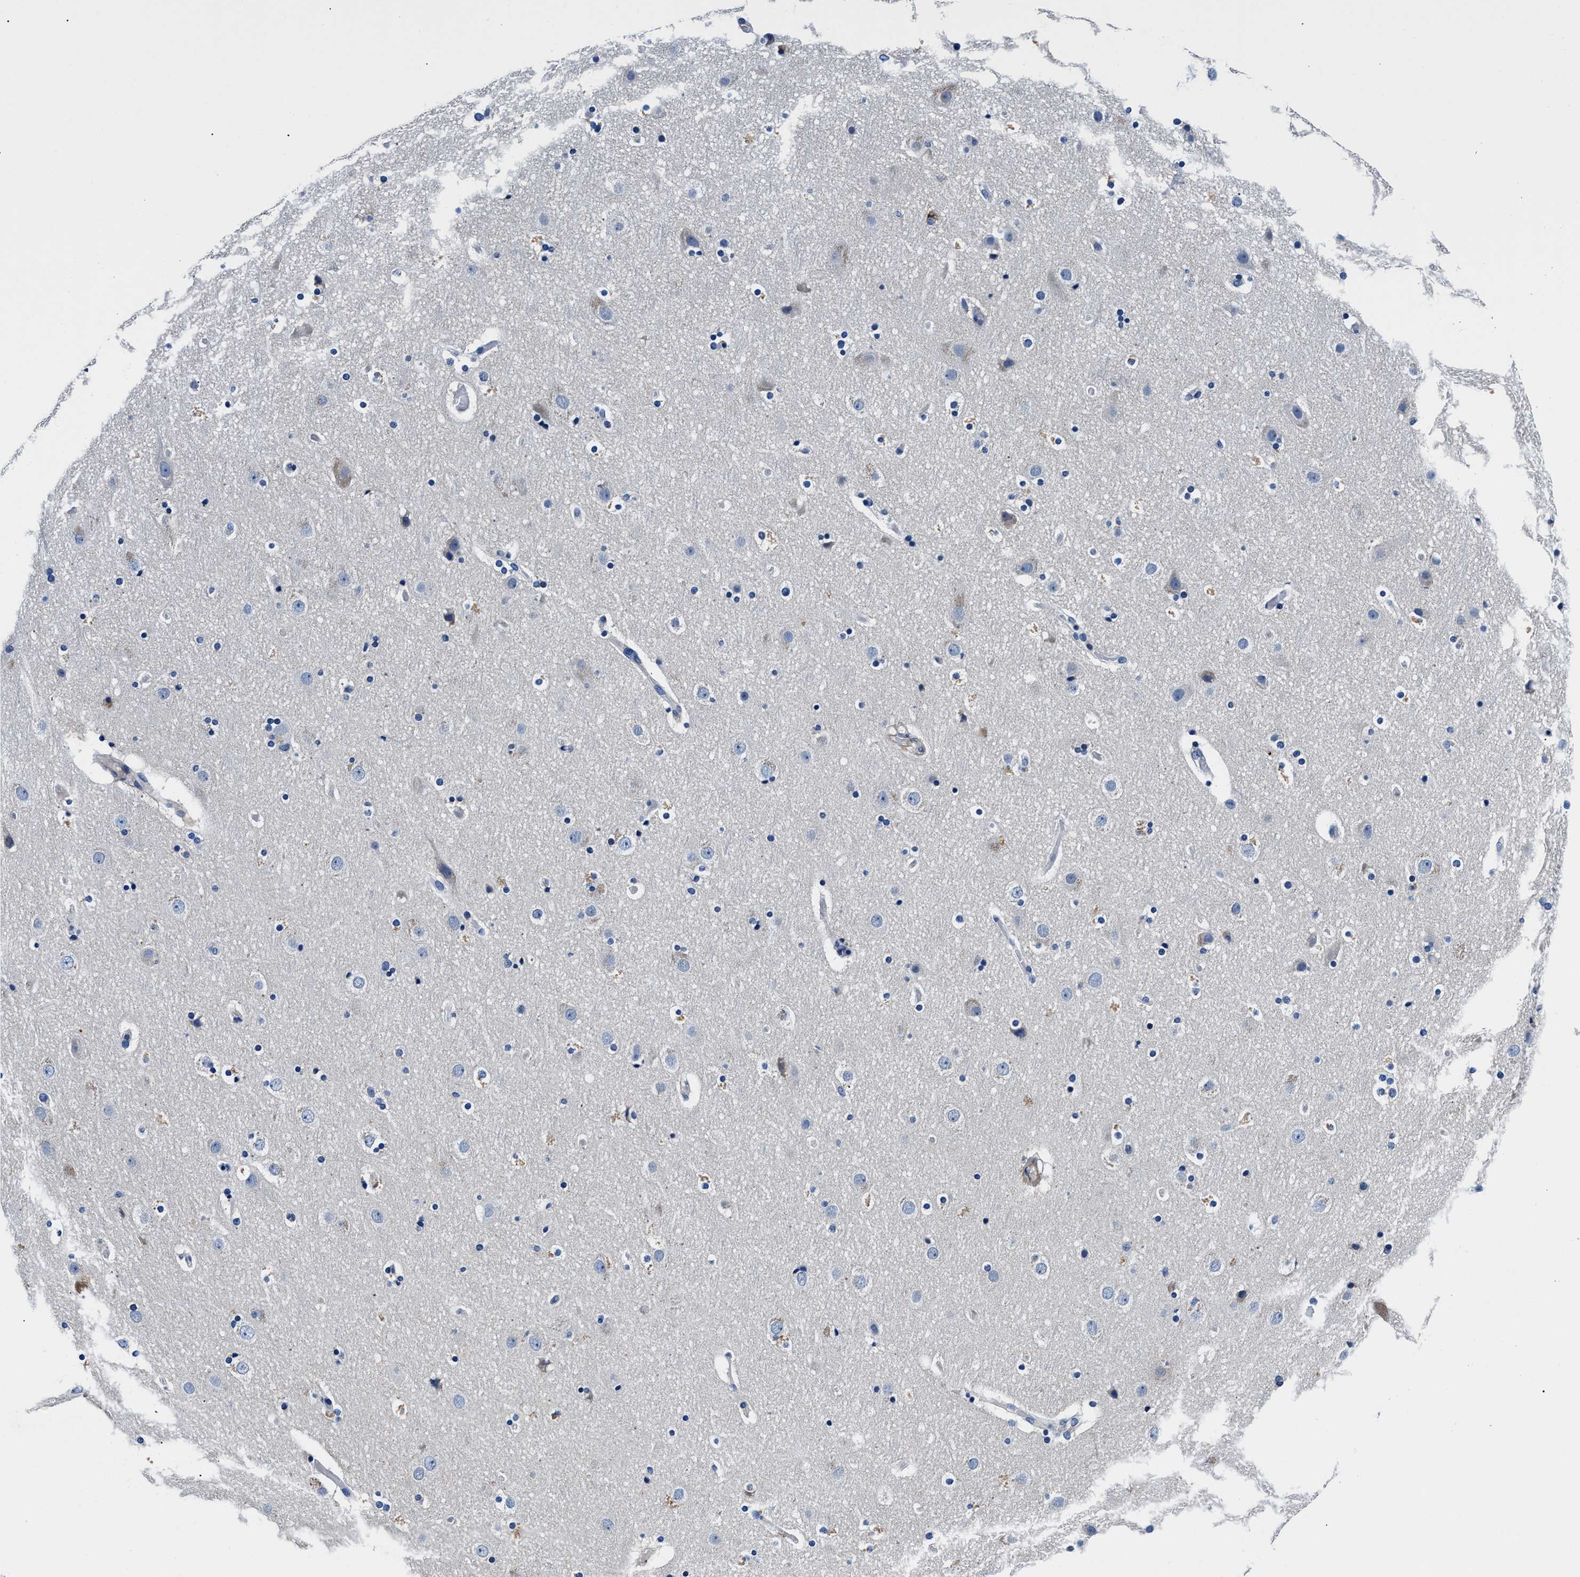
{"staining": {"intensity": "negative", "quantity": "none", "location": "none"}, "tissue": "cerebral cortex", "cell_type": "Endothelial cells", "image_type": "normal", "snomed": [{"axis": "morphology", "description": "Normal tissue, NOS"}, {"axis": "topography", "description": "Cerebral cortex"}], "caption": "A histopathology image of cerebral cortex stained for a protein displays no brown staining in endothelial cells.", "gene": "NEU1", "patient": {"sex": "male", "age": 57}}